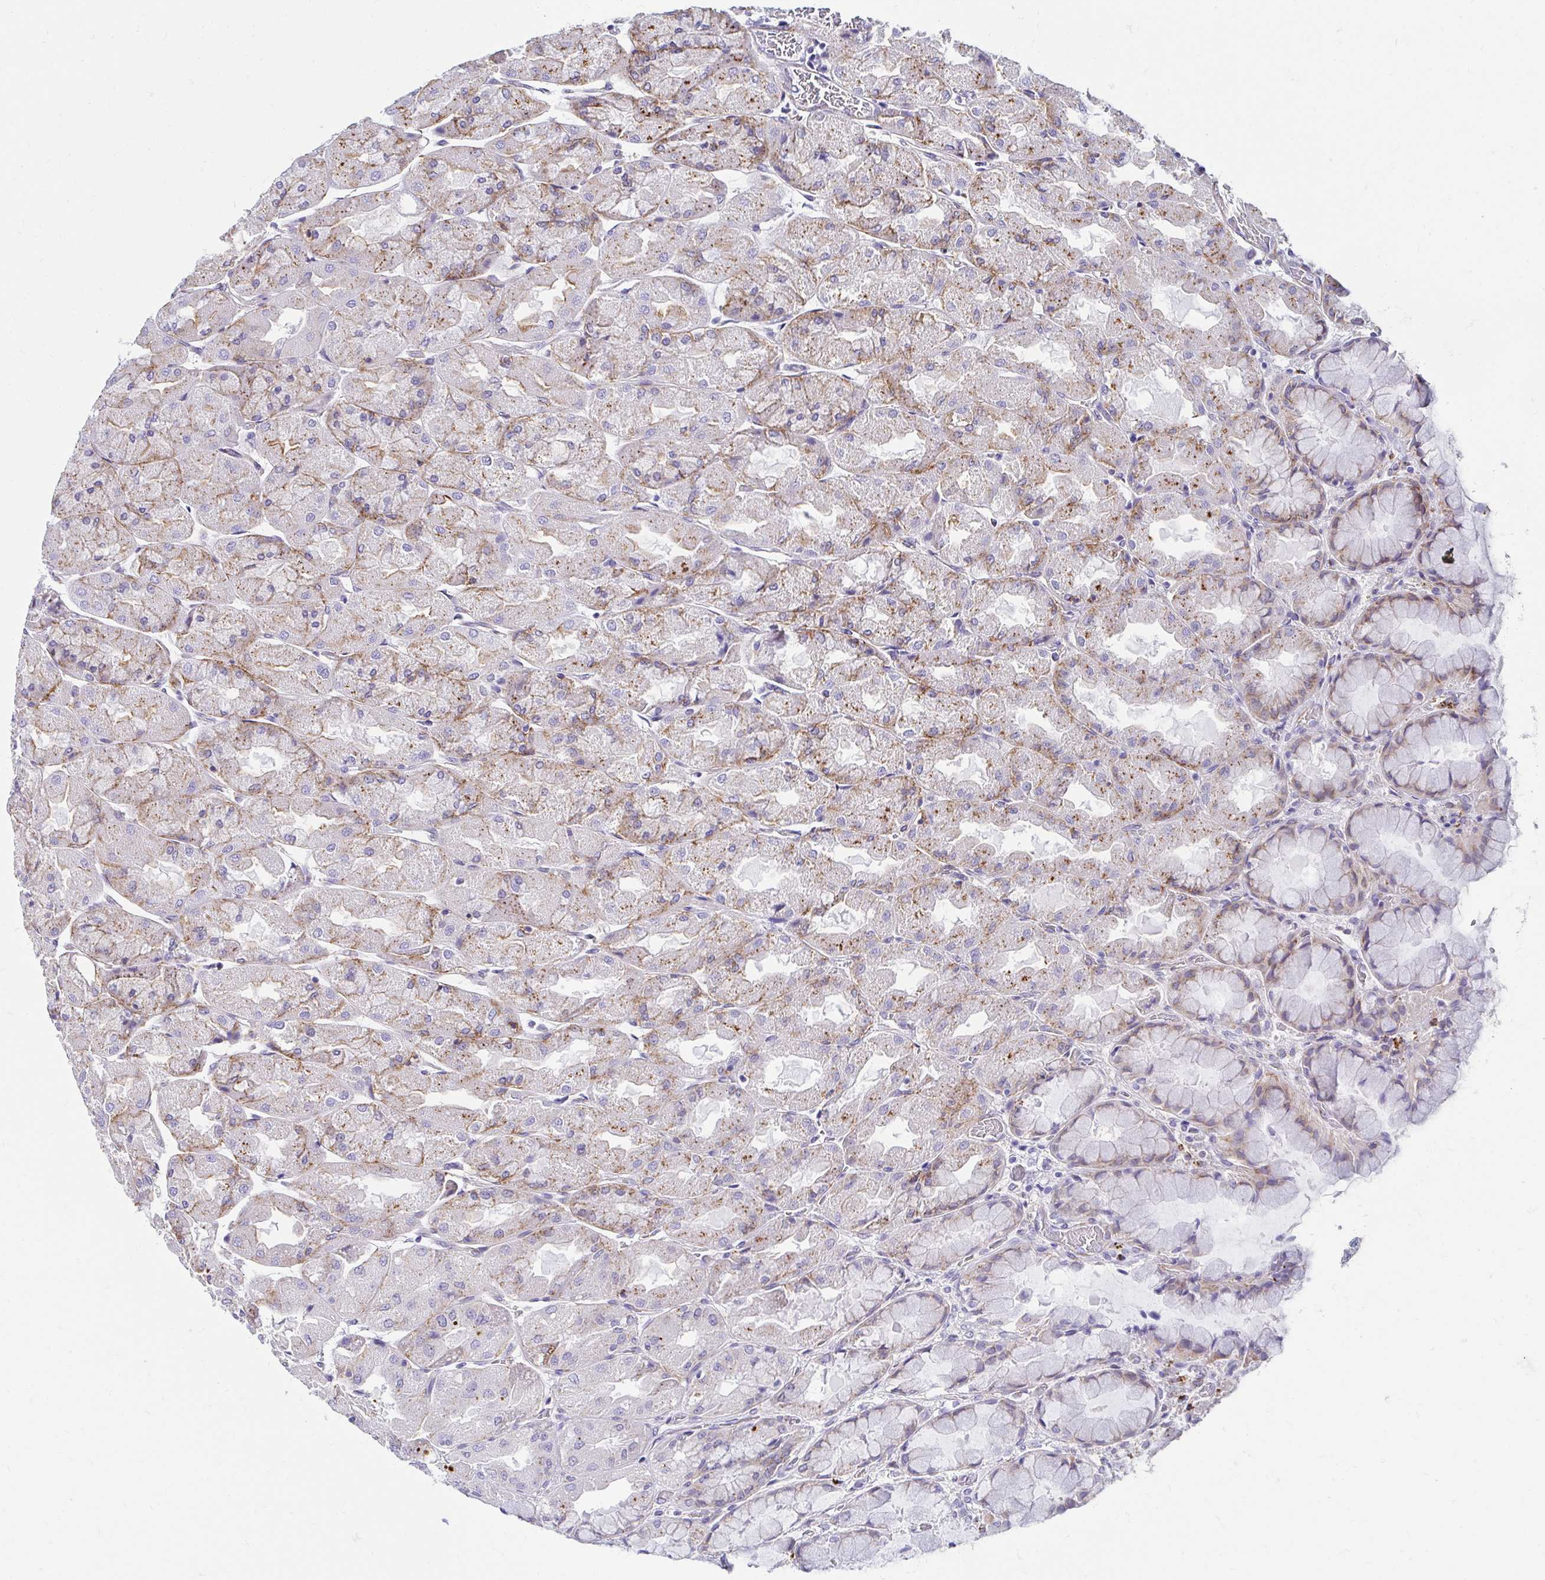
{"staining": {"intensity": "weak", "quantity": "25%-75%", "location": "cytoplasmic/membranous"}, "tissue": "stomach", "cell_type": "Glandular cells", "image_type": "normal", "snomed": [{"axis": "morphology", "description": "Normal tissue, NOS"}, {"axis": "topography", "description": "Stomach"}], "caption": "DAB immunohistochemical staining of unremarkable stomach demonstrates weak cytoplasmic/membranous protein staining in about 25%-75% of glandular cells.", "gene": "ANKRD62", "patient": {"sex": "female", "age": 61}}